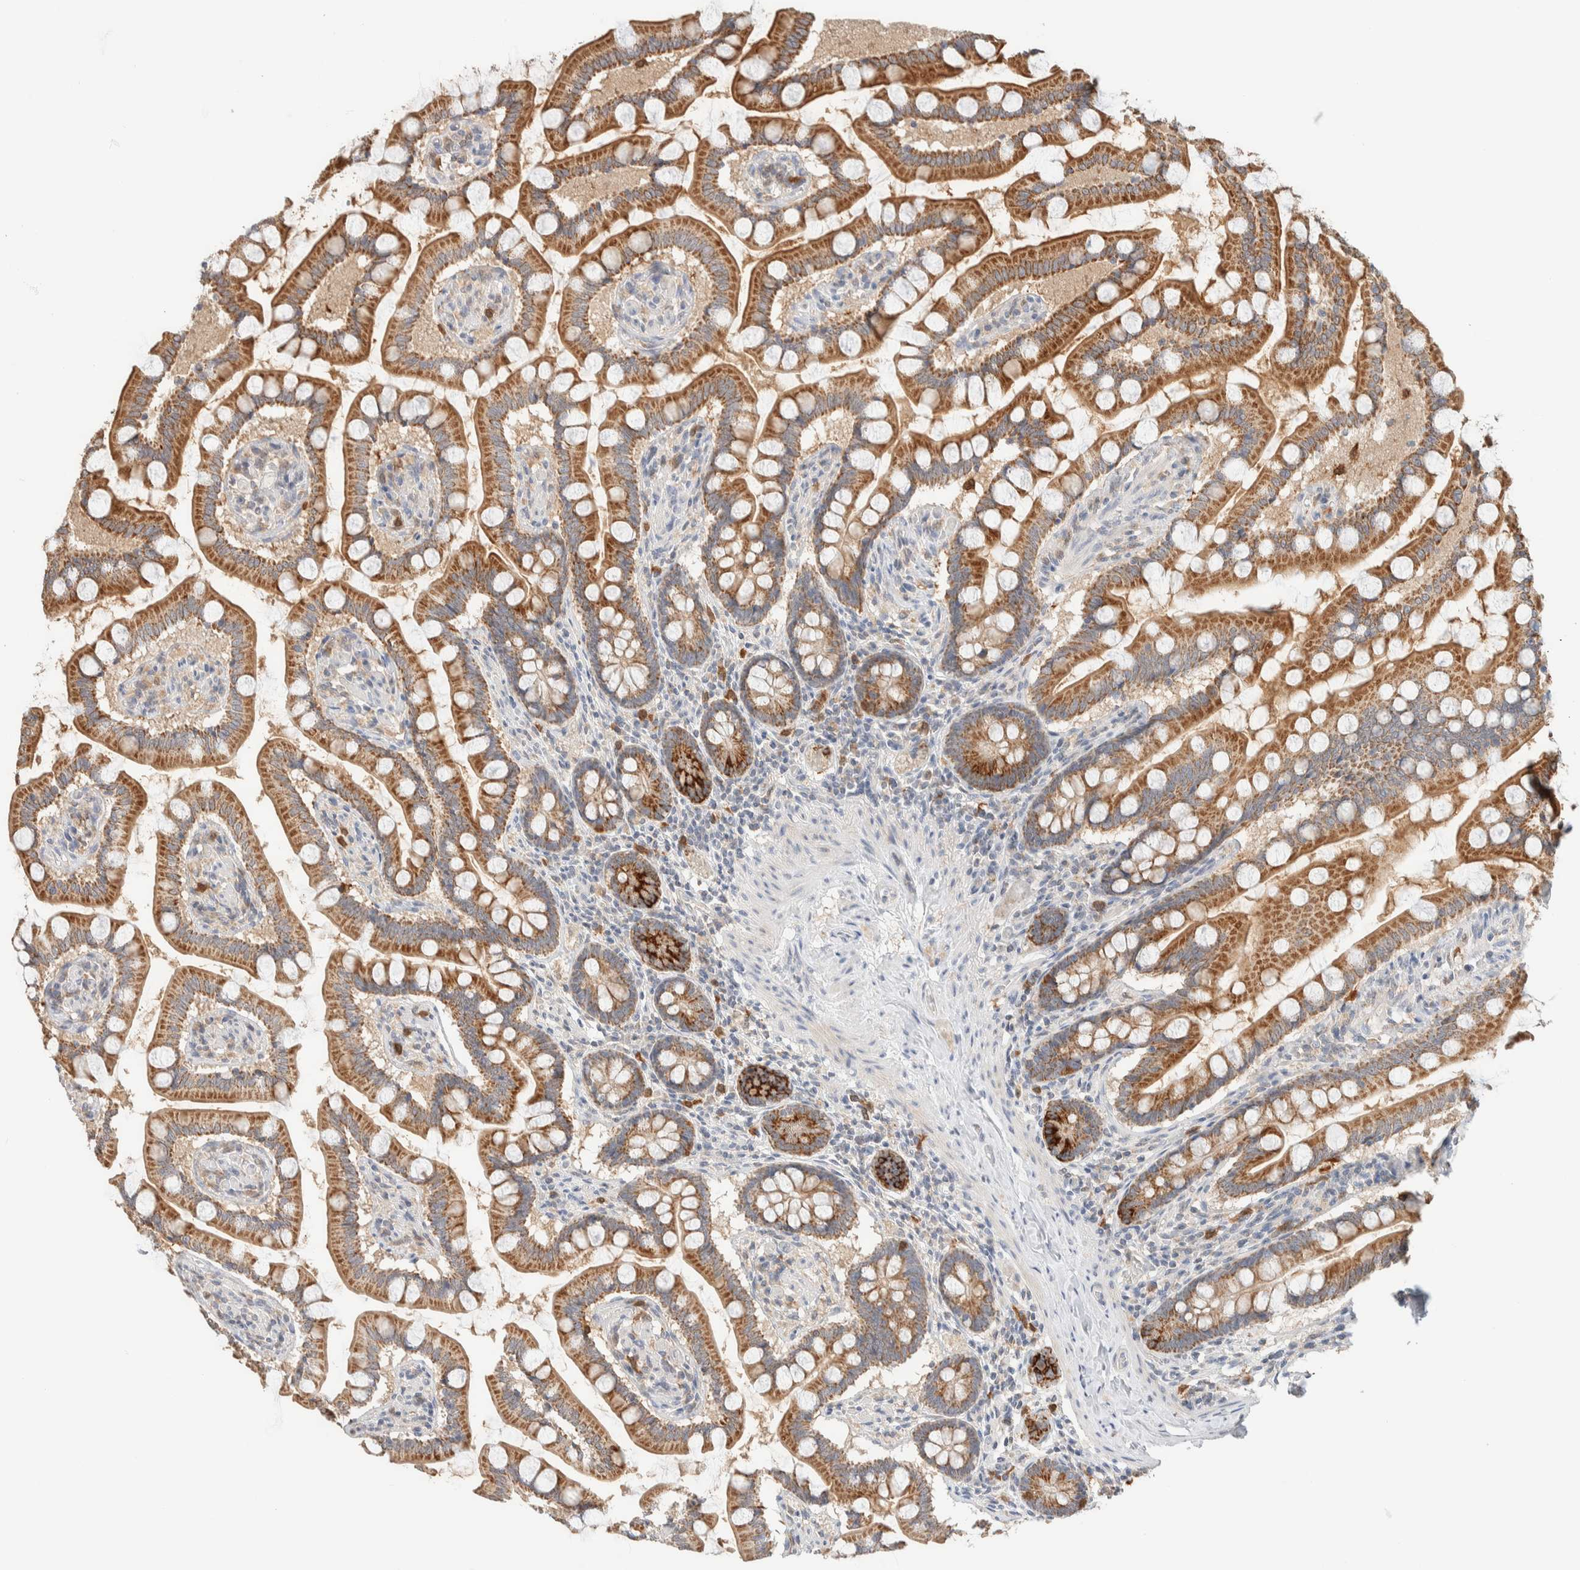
{"staining": {"intensity": "strong", "quantity": ">75%", "location": "cytoplasmic/membranous"}, "tissue": "small intestine", "cell_type": "Glandular cells", "image_type": "normal", "snomed": [{"axis": "morphology", "description": "Normal tissue, NOS"}, {"axis": "topography", "description": "Small intestine"}], "caption": "Normal small intestine displays strong cytoplasmic/membranous expression in about >75% of glandular cells (DAB (3,3'-diaminobenzidine) = brown stain, brightfield microscopy at high magnification)..", "gene": "HDHD3", "patient": {"sex": "male", "age": 41}}